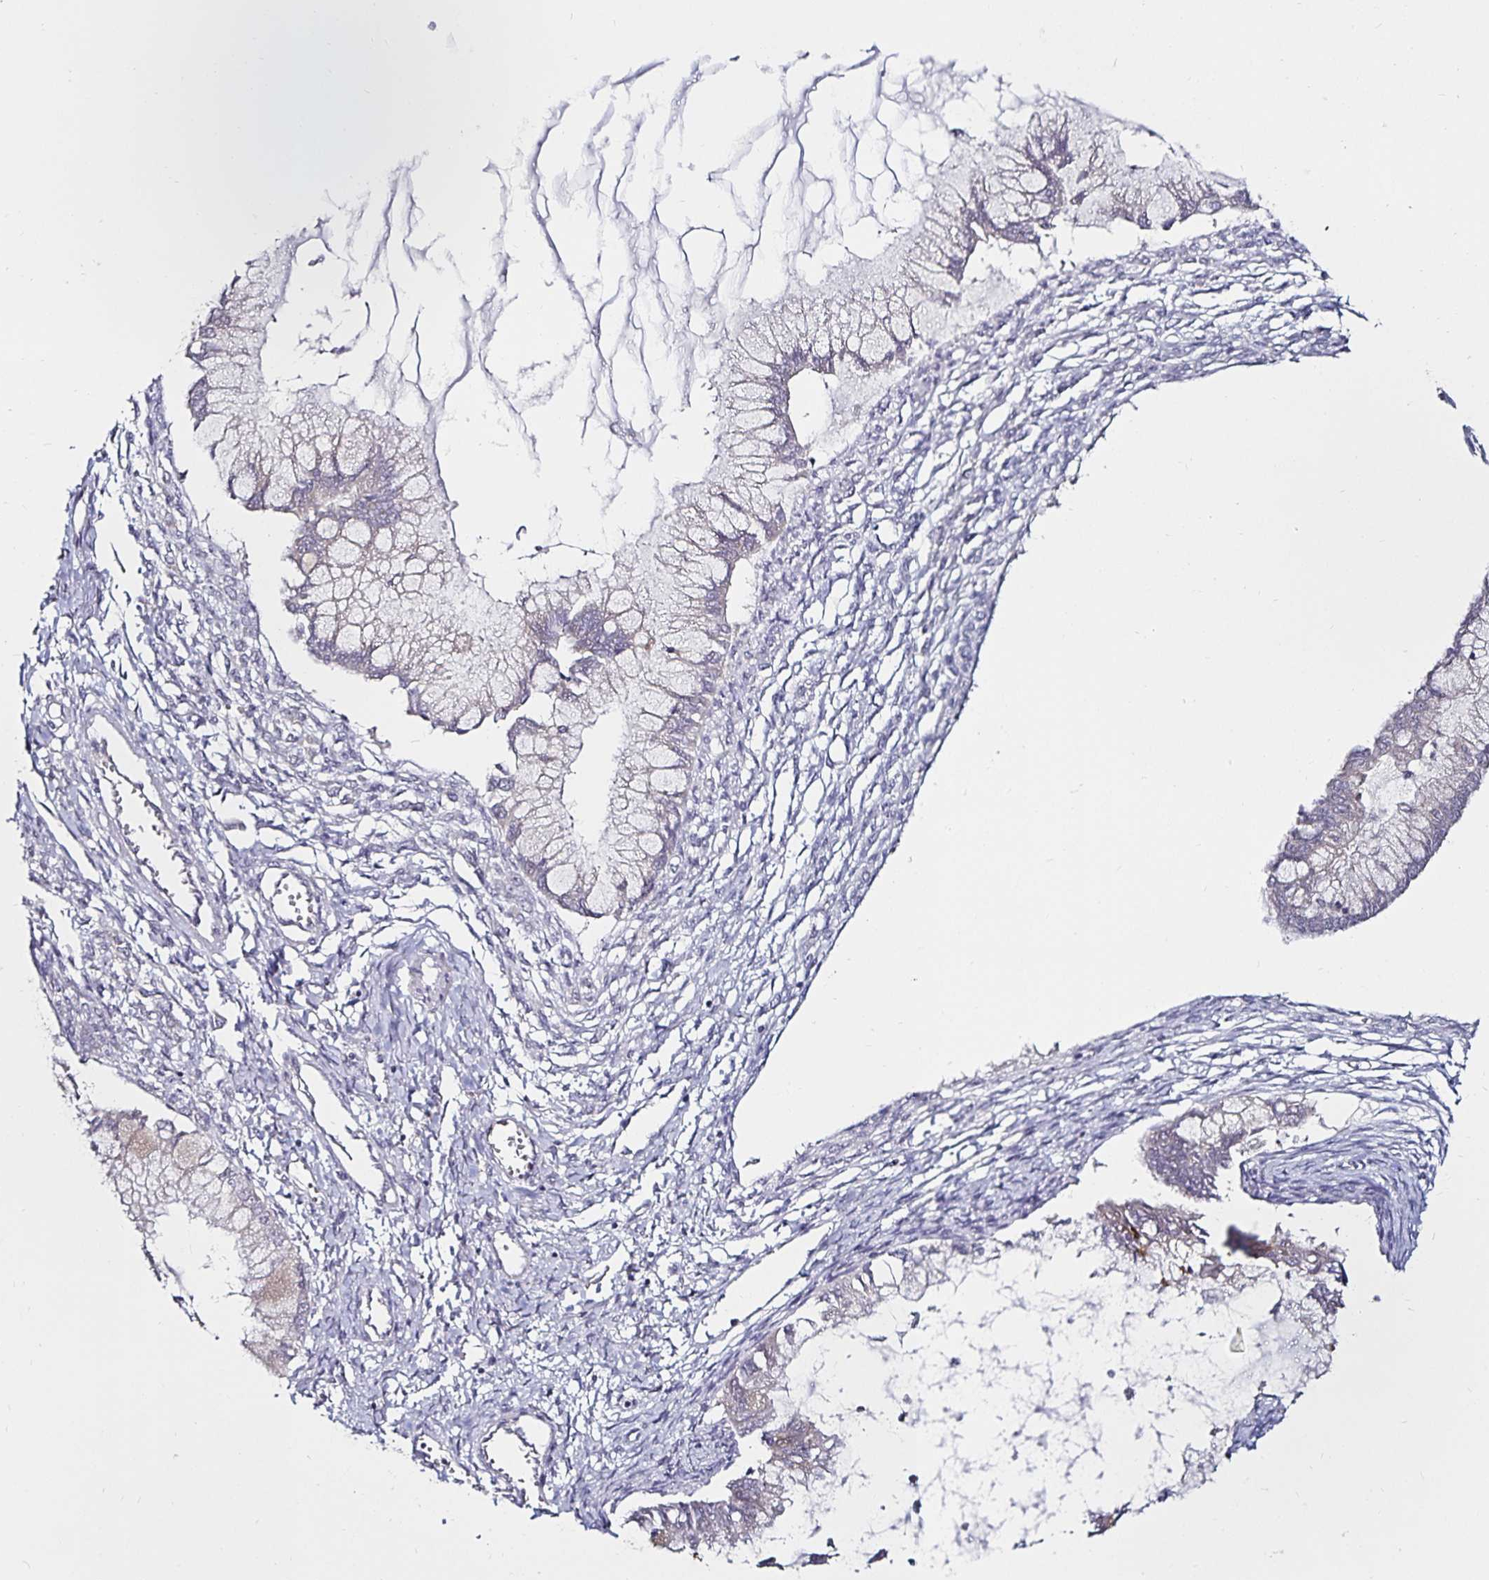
{"staining": {"intensity": "negative", "quantity": "none", "location": "none"}, "tissue": "ovarian cancer", "cell_type": "Tumor cells", "image_type": "cancer", "snomed": [{"axis": "morphology", "description": "Cystadenocarcinoma, mucinous, NOS"}, {"axis": "topography", "description": "Ovary"}], "caption": "Mucinous cystadenocarcinoma (ovarian) was stained to show a protein in brown. There is no significant staining in tumor cells.", "gene": "ACSL5", "patient": {"sex": "female", "age": 34}}